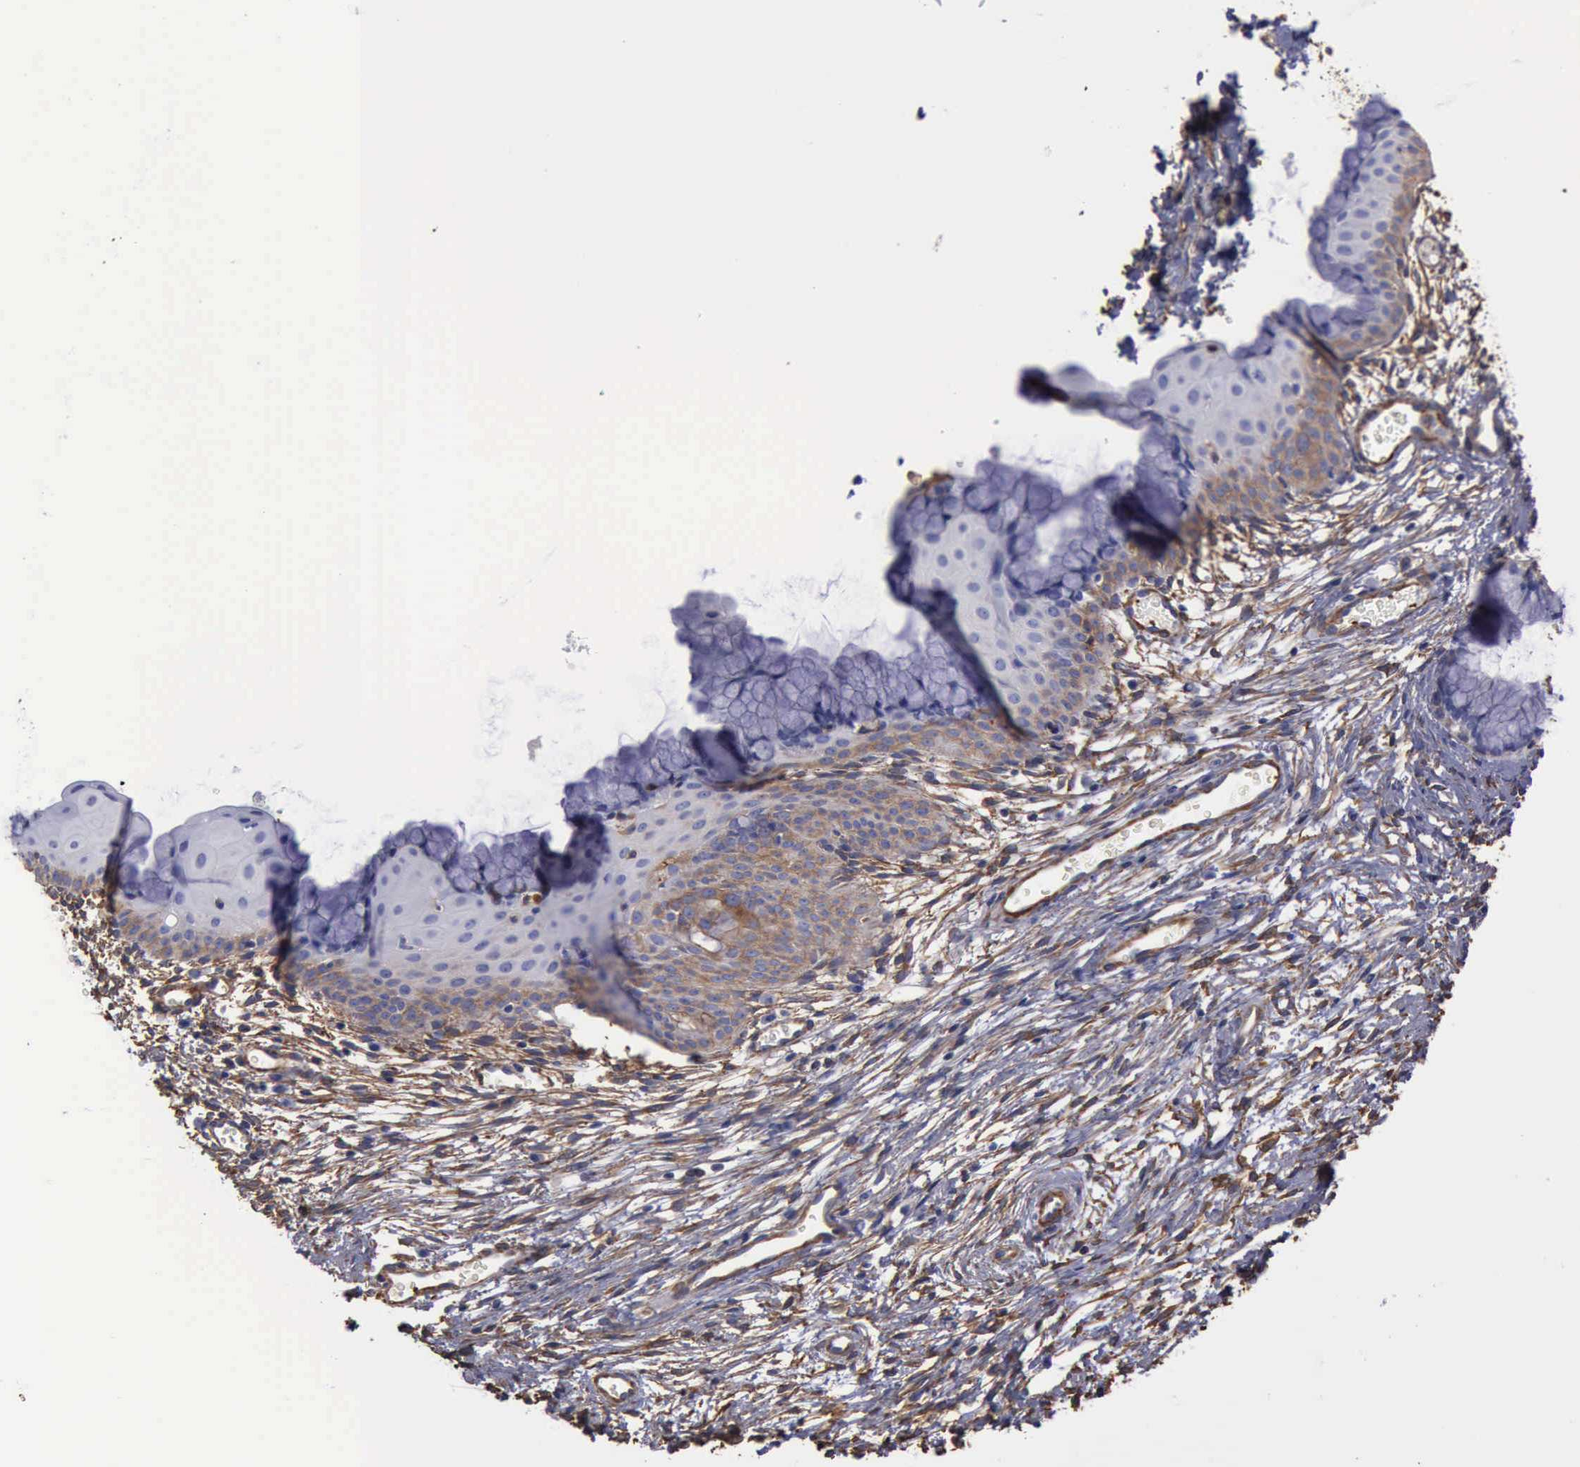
{"staining": {"intensity": "negative", "quantity": "none", "location": "none"}, "tissue": "cervix", "cell_type": "Glandular cells", "image_type": "normal", "snomed": [{"axis": "morphology", "description": "Normal tissue, NOS"}, {"axis": "topography", "description": "Cervix"}], "caption": "Cervix stained for a protein using immunohistochemistry (IHC) displays no staining glandular cells.", "gene": "FLNA", "patient": {"sex": "female", "age": 39}}